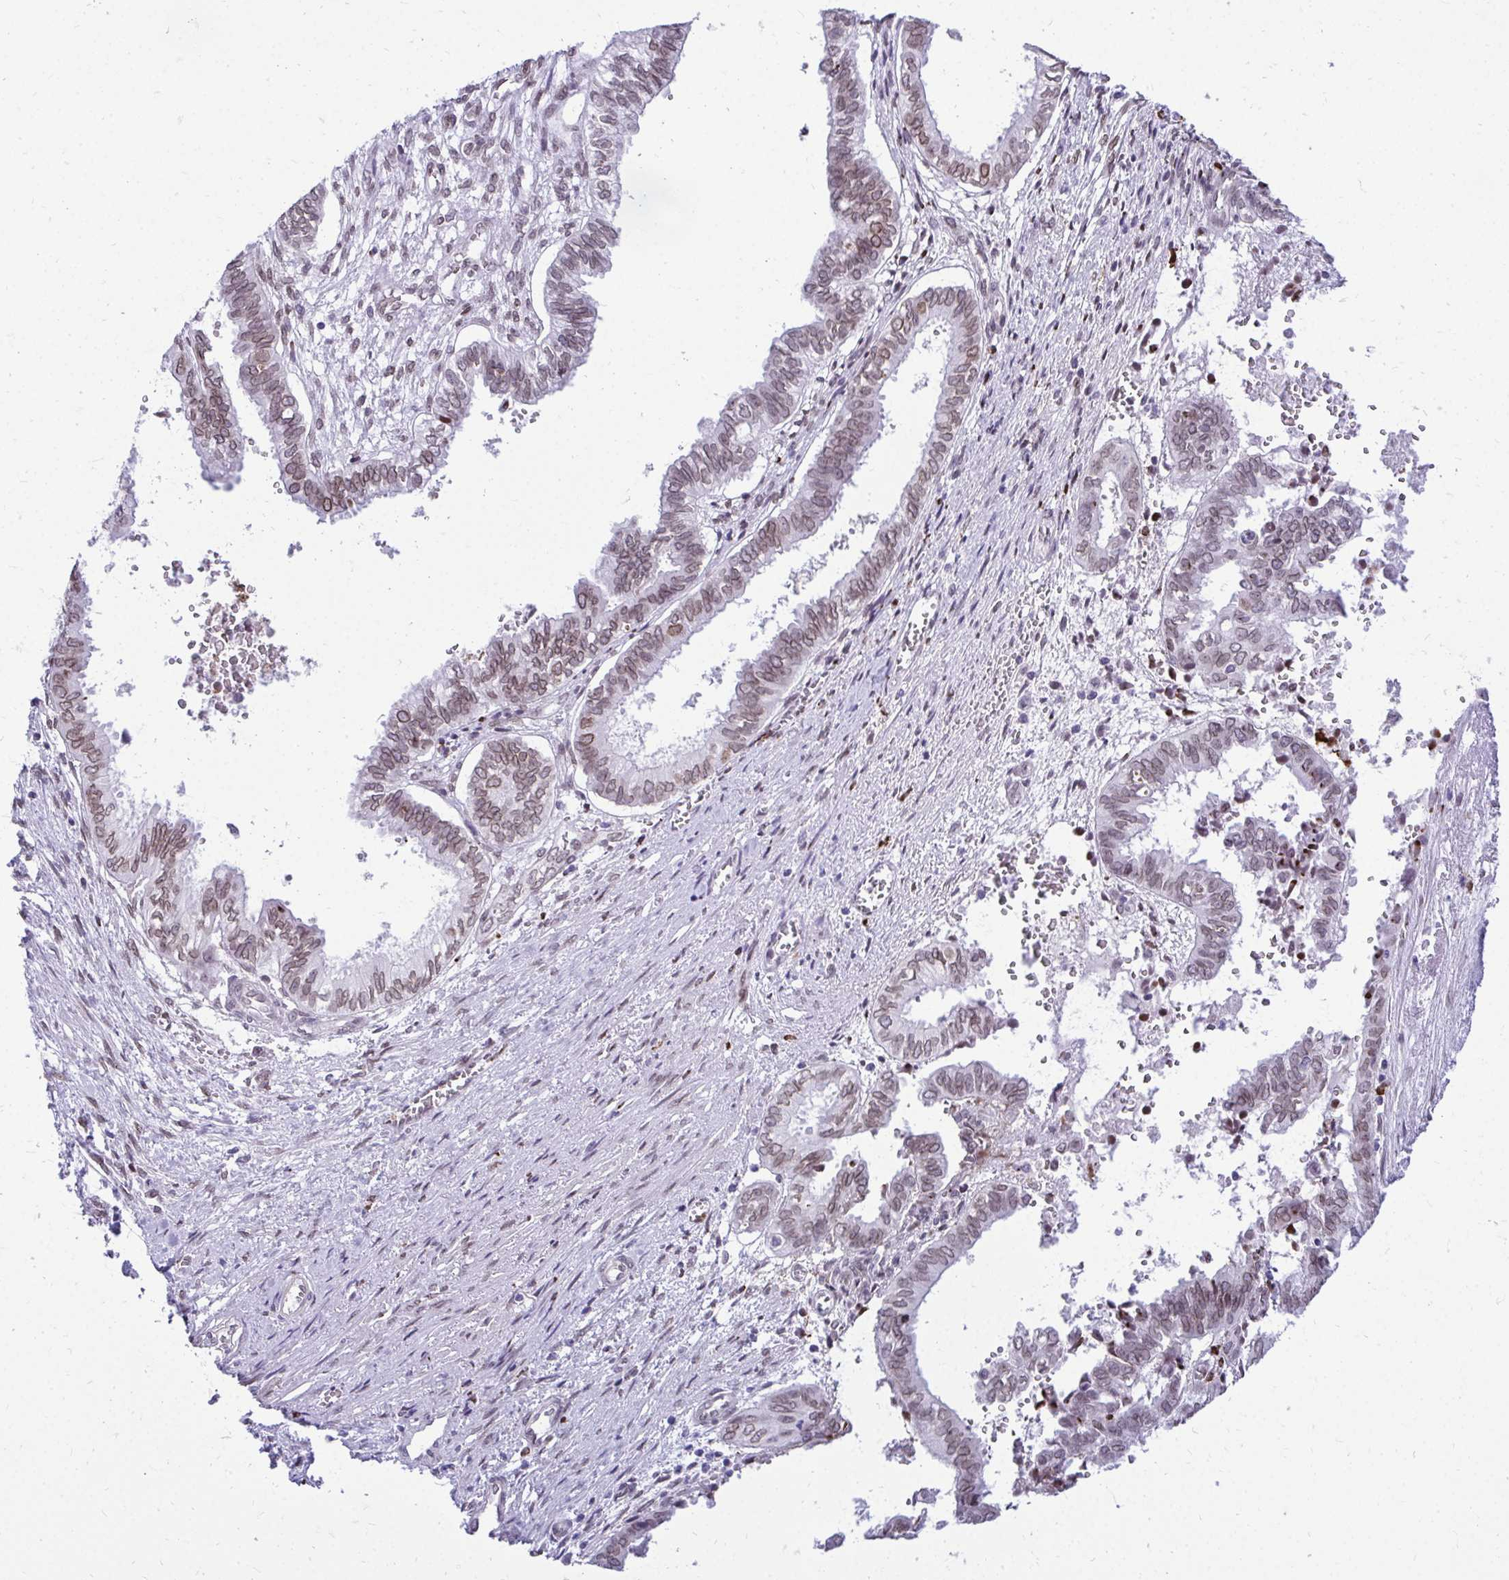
{"staining": {"intensity": "moderate", "quantity": ">75%", "location": "cytoplasmic/membranous,nuclear"}, "tissue": "ovarian cancer", "cell_type": "Tumor cells", "image_type": "cancer", "snomed": [{"axis": "morphology", "description": "Carcinoma, endometroid"}, {"axis": "topography", "description": "Ovary"}], "caption": "IHC staining of ovarian endometroid carcinoma, which shows medium levels of moderate cytoplasmic/membranous and nuclear staining in about >75% of tumor cells indicating moderate cytoplasmic/membranous and nuclear protein expression. The staining was performed using DAB (brown) for protein detection and nuclei were counterstained in hematoxylin (blue).", "gene": "BANF1", "patient": {"sex": "female", "age": 64}}